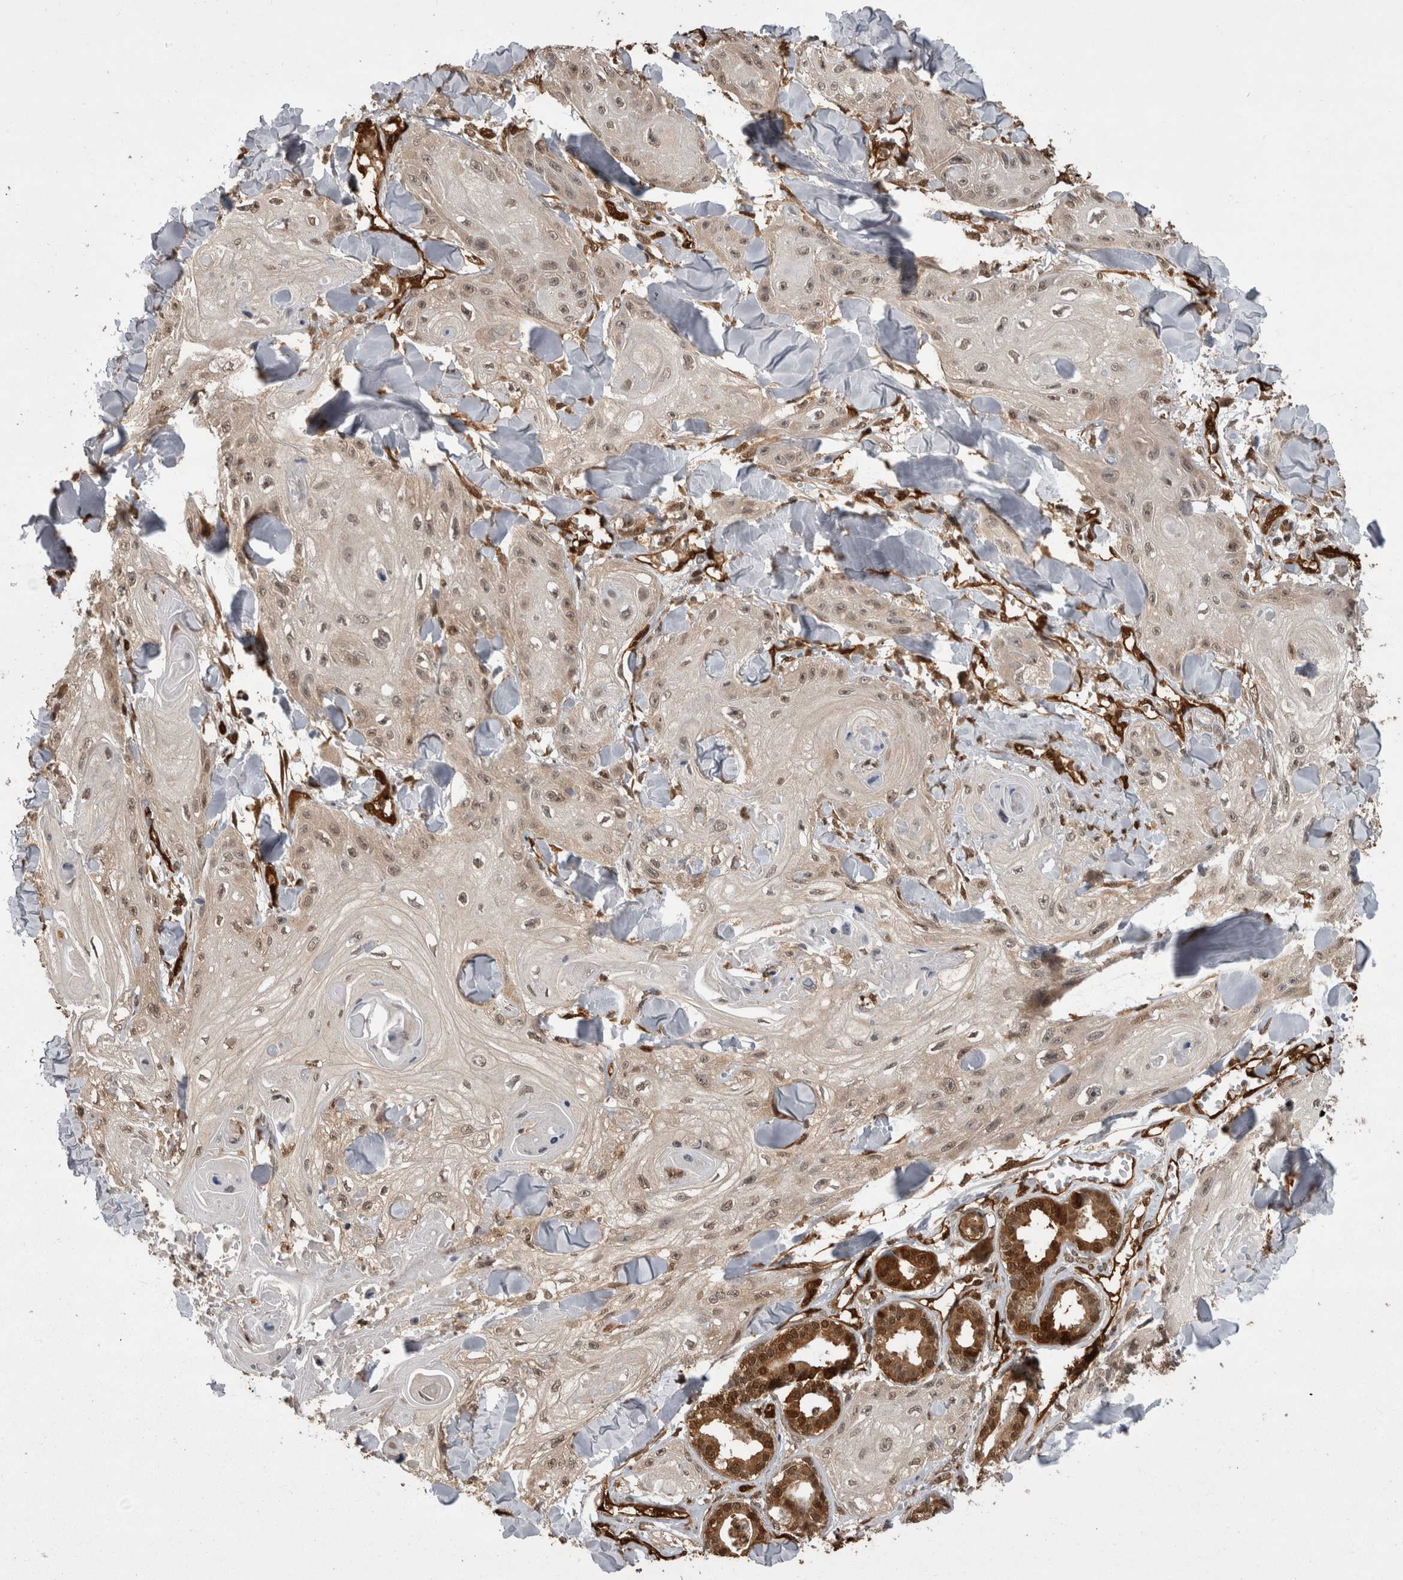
{"staining": {"intensity": "weak", "quantity": ">75%", "location": "nuclear"}, "tissue": "skin cancer", "cell_type": "Tumor cells", "image_type": "cancer", "snomed": [{"axis": "morphology", "description": "Squamous cell carcinoma, NOS"}, {"axis": "topography", "description": "Skin"}], "caption": "Immunohistochemical staining of squamous cell carcinoma (skin) demonstrates low levels of weak nuclear staining in about >75% of tumor cells.", "gene": "LXN", "patient": {"sex": "male", "age": 74}}